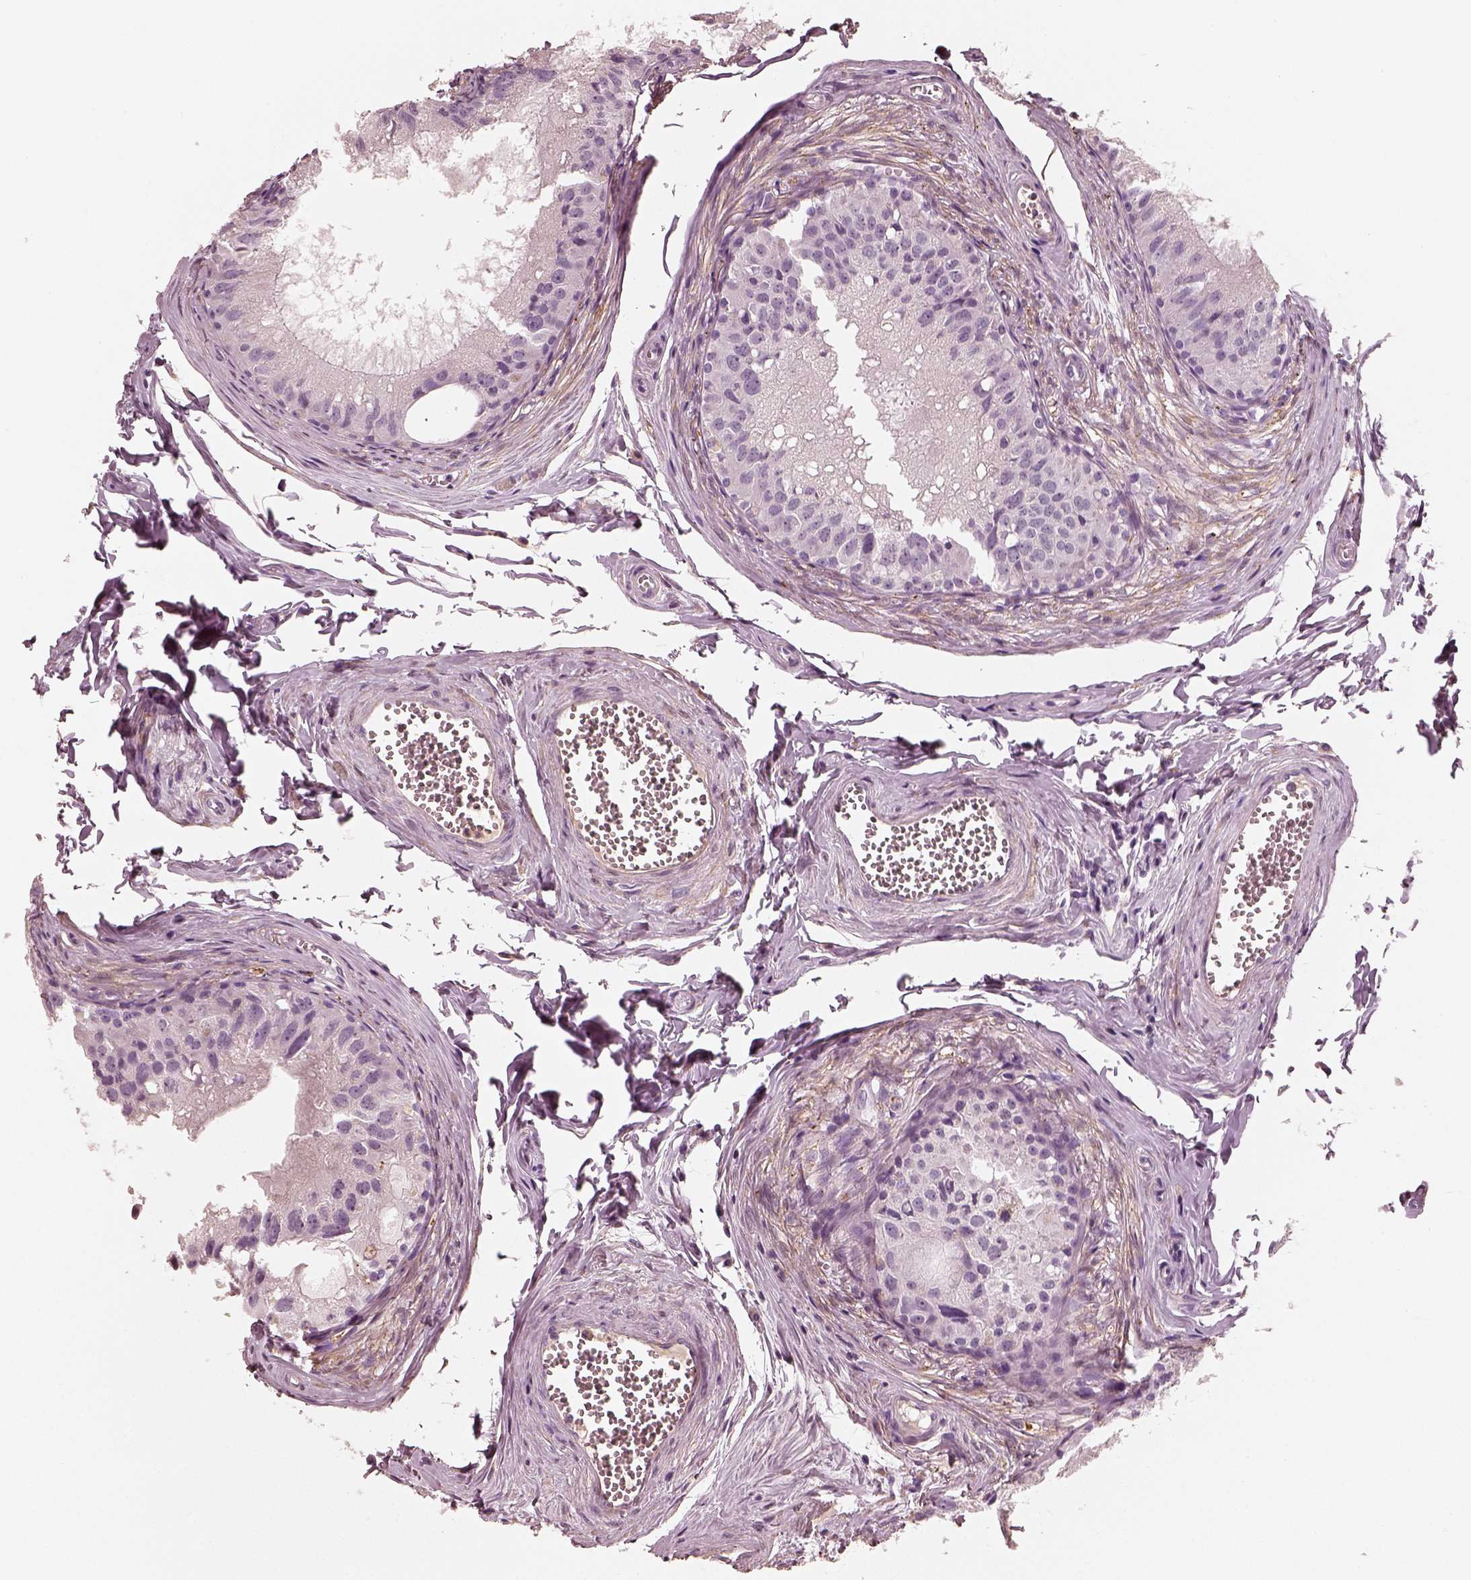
{"staining": {"intensity": "negative", "quantity": "none", "location": "none"}, "tissue": "epididymis", "cell_type": "Glandular cells", "image_type": "normal", "snomed": [{"axis": "morphology", "description": "Normal tissue, NOS"}, {"axis": "topography", "description": "Epididymis"}], "caption": "An immunohistochemistry (IHC) histopathology image of unremarkable epididymis is shown. There is no staining in glandular cells of epididymis. (DAB (3,3'-diaminobenzidine) IHC, high magnification).", "gene": "RS1", "patient": {"sex": "male", "age": 45}}